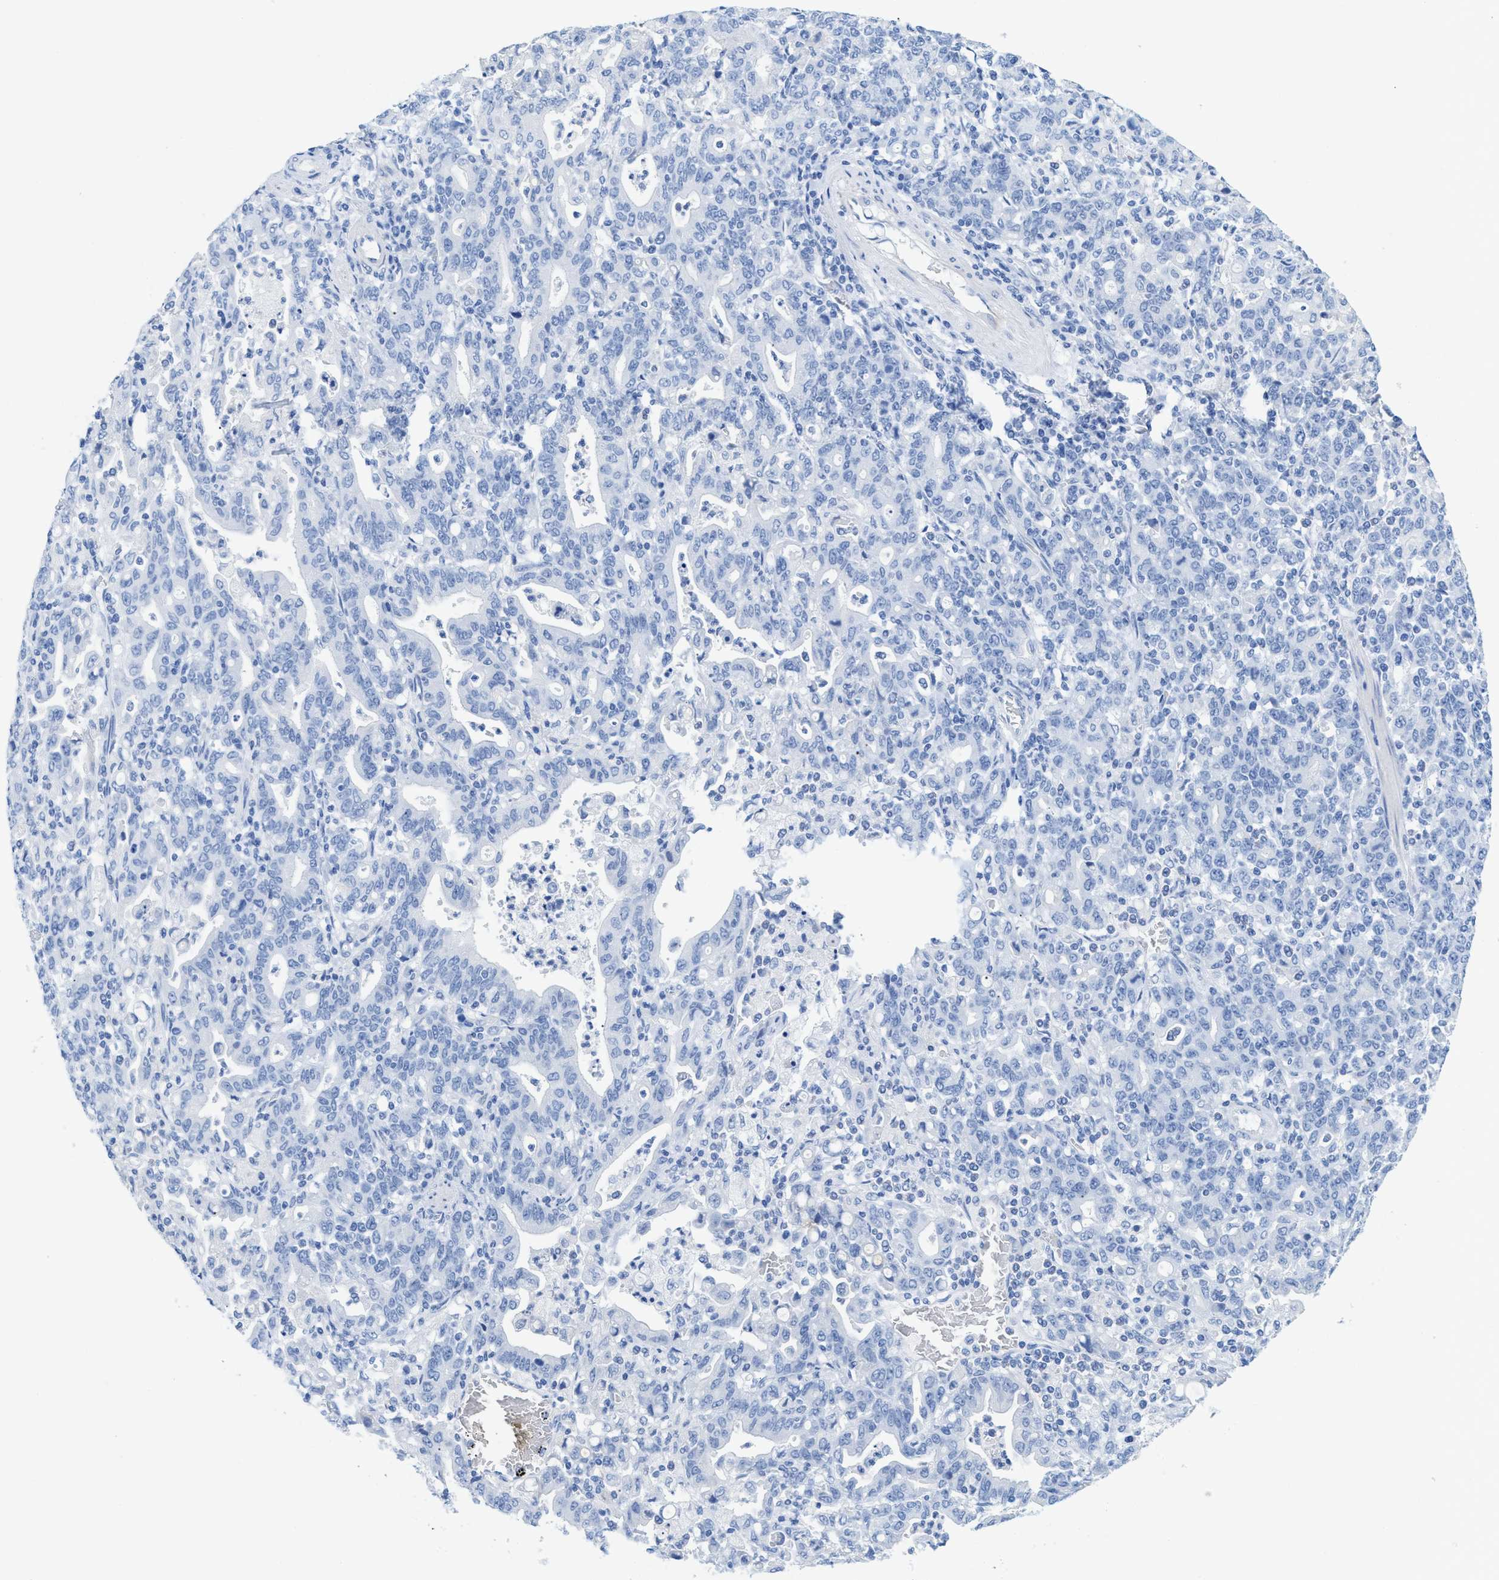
{"staining": {"intensity": "negative", "quantity": "none", "location": "none"}, "tissue": "stomach cancer", "cell_type": "Tumor cells", "image_type": "cancer", "snomed": [{"axis": "morphology", "description": "Adenocarcinoma, NOS"}, {"axis": "topography", "description": "Stomach, upper"}], "caption": "Histopathology image shows no significant protein positivity in tumor cells of stomach cancer (adenocarcinoma).", "gene": "ANKFN1", "patient": {"sex": "male", "age": 69}}